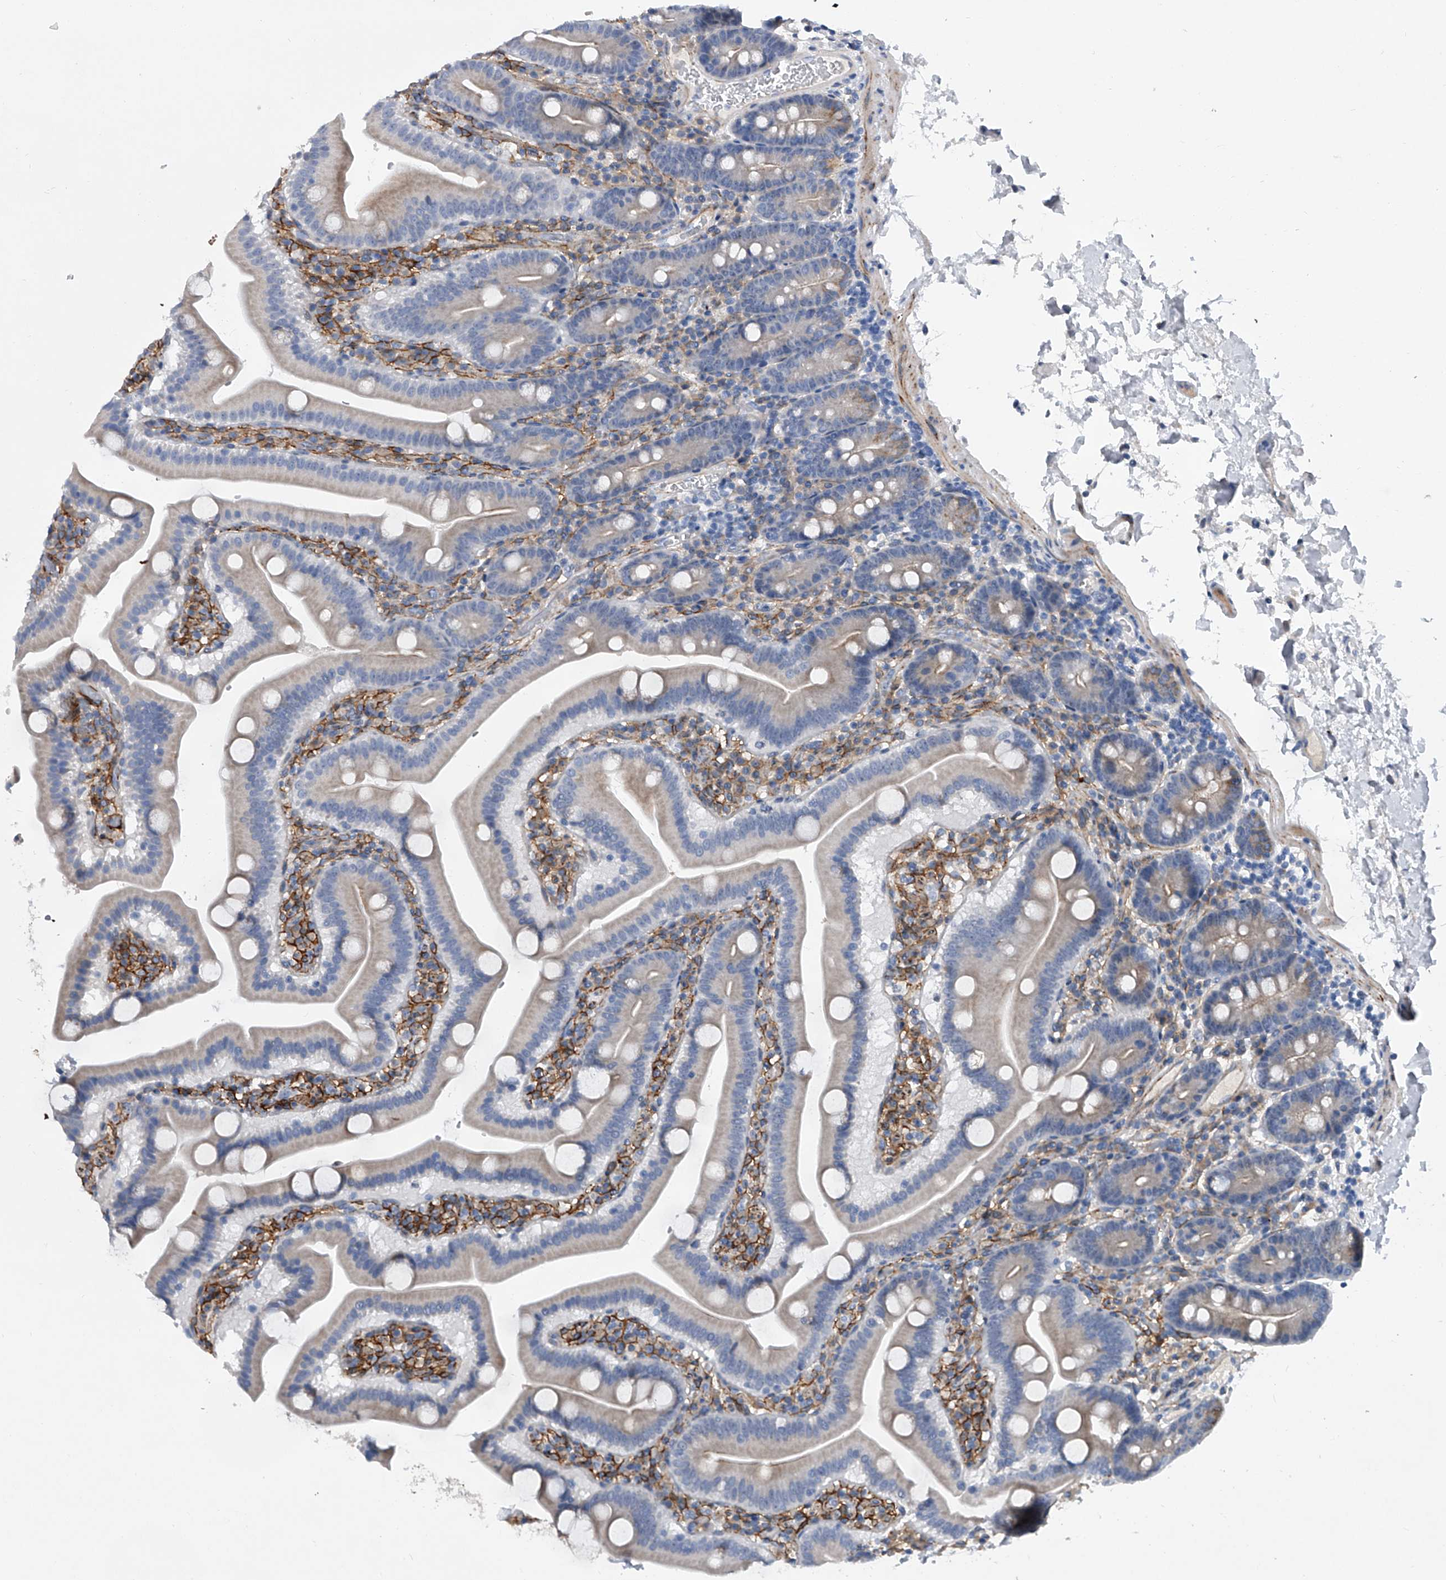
{"staining": {"intensity": "negative", "quantity": "none", "location": "none"}, "tissue": "duodenum", "cell_type": "Glandular cells", "image_type": "normal", "snomed": [{"axis": "morphology", "description": "Normal tissue, NOS"}, {"axis": "topography", "description": "Duodenum"}], "caption": "High power microscopy photomicrograph of an immunohistochemistry image of benign duodenum, revealing no significant positivity in glandular cells. Nuclei are stained in blue.", "gene": "ALG14", "patient": {"sex": "male", "age": 55}}